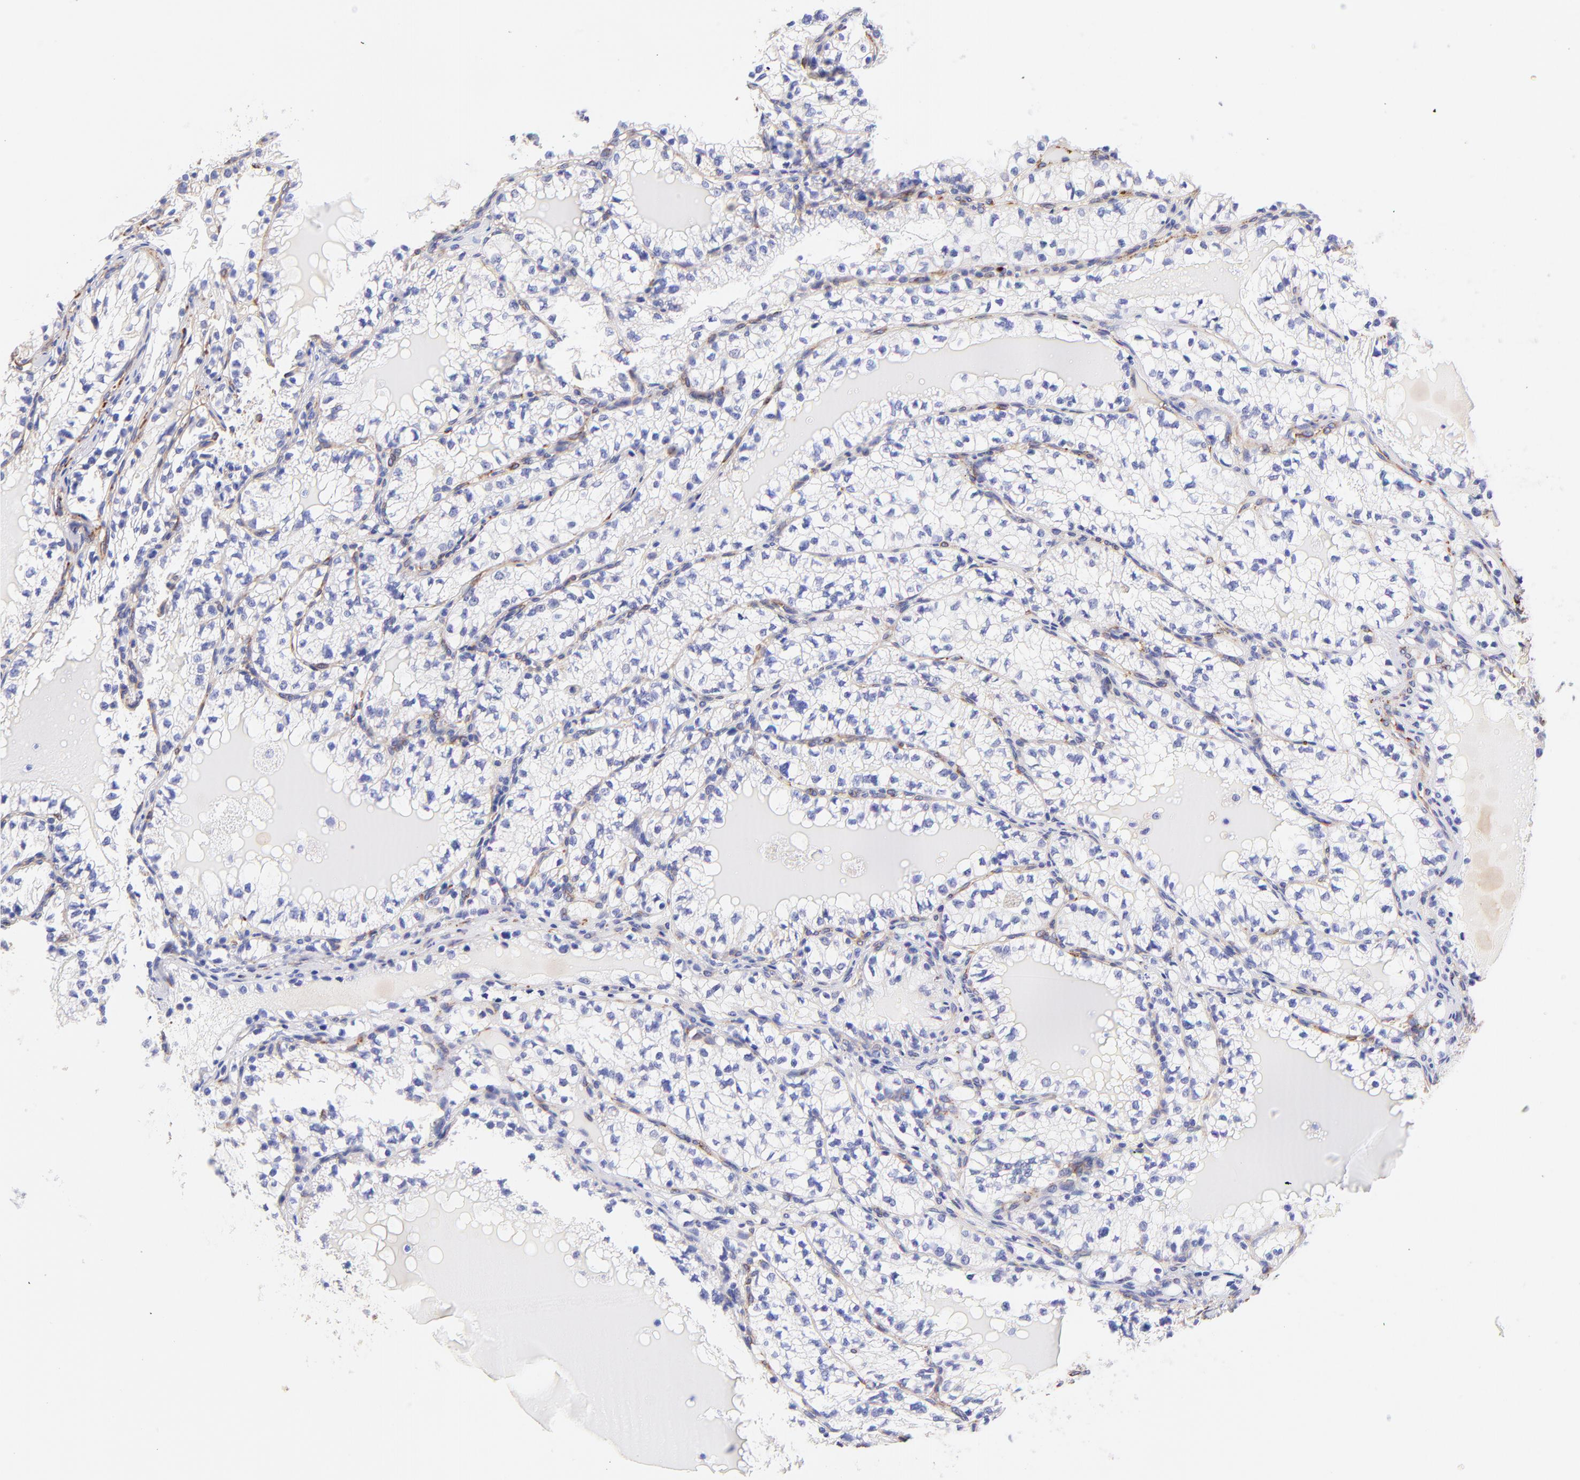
{"staining": {"intensity": "weak", "quantity": "<25%", "location": "cytoplasmic/membranous"}, "tissue": "renal cancer", "cell_type": "Tumor cells", "image_type": "cancer", "snomed": [{"axis": "morphology", "description": "Adenocarcinoma, NOS"}, {"axis": "topography", "description": "Kidney"}], "caption": "Micrograph shows no protein positivity in tumor cells of adenocarcinoma (renal) tissue.", "gene": "SPARC", "patient": {"sex": "male", "age": 61}}